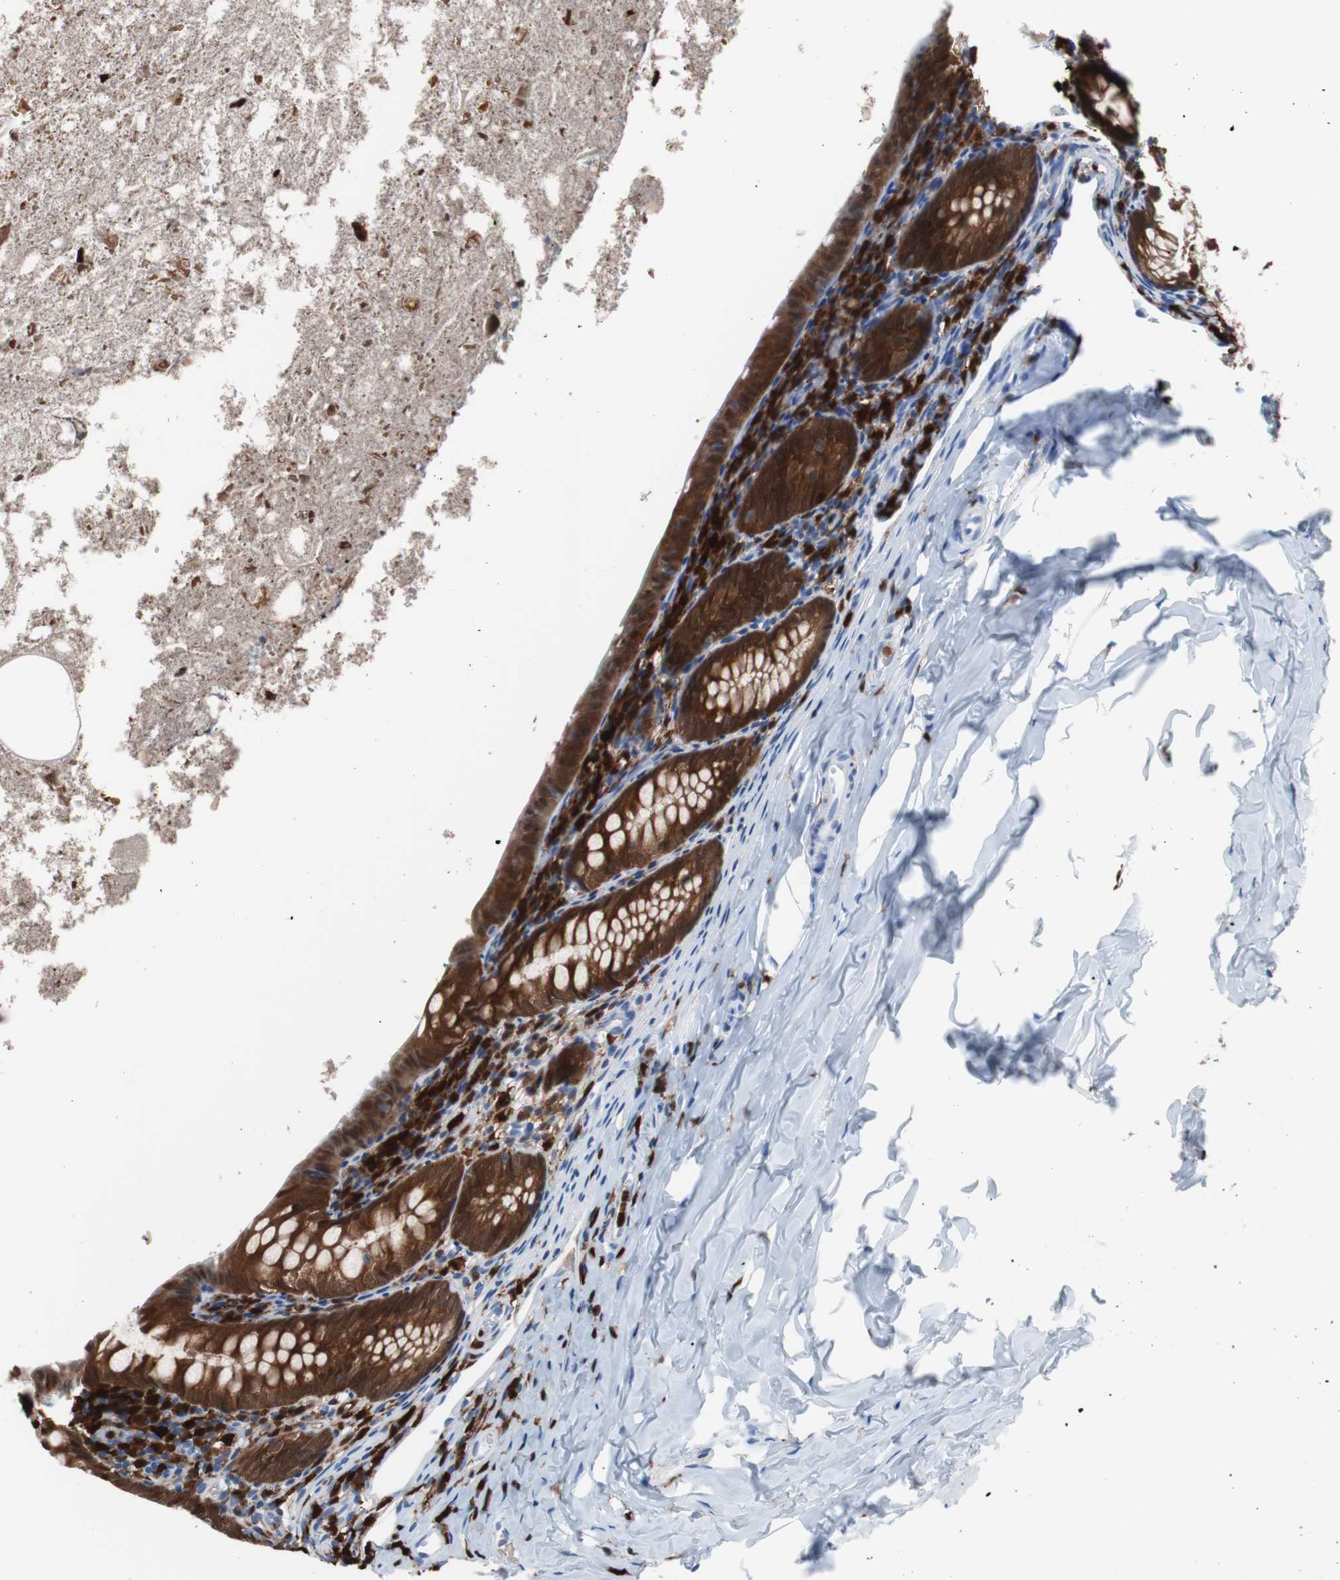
{"staining": {"intensity": "strong", "quantity": ">75%", "location": "cytoplasmic/membranous"}, "tissue": "appendix", "cell_type": "Glandular cells", "image_type": "normal", "snomed": [{"axis": "morphology", "description": "Normal tissue, NOS"}, {"axis": "topography", "description": "Appendix"}], "caption": "Approximately >75% of glandular cells in benign human appendix display strong cytoplasmic/membranous protein staining as visualized by brown immunohistochemical staining.", "gene": "SYK", "patient": {"sex": "female", "age": 10}}